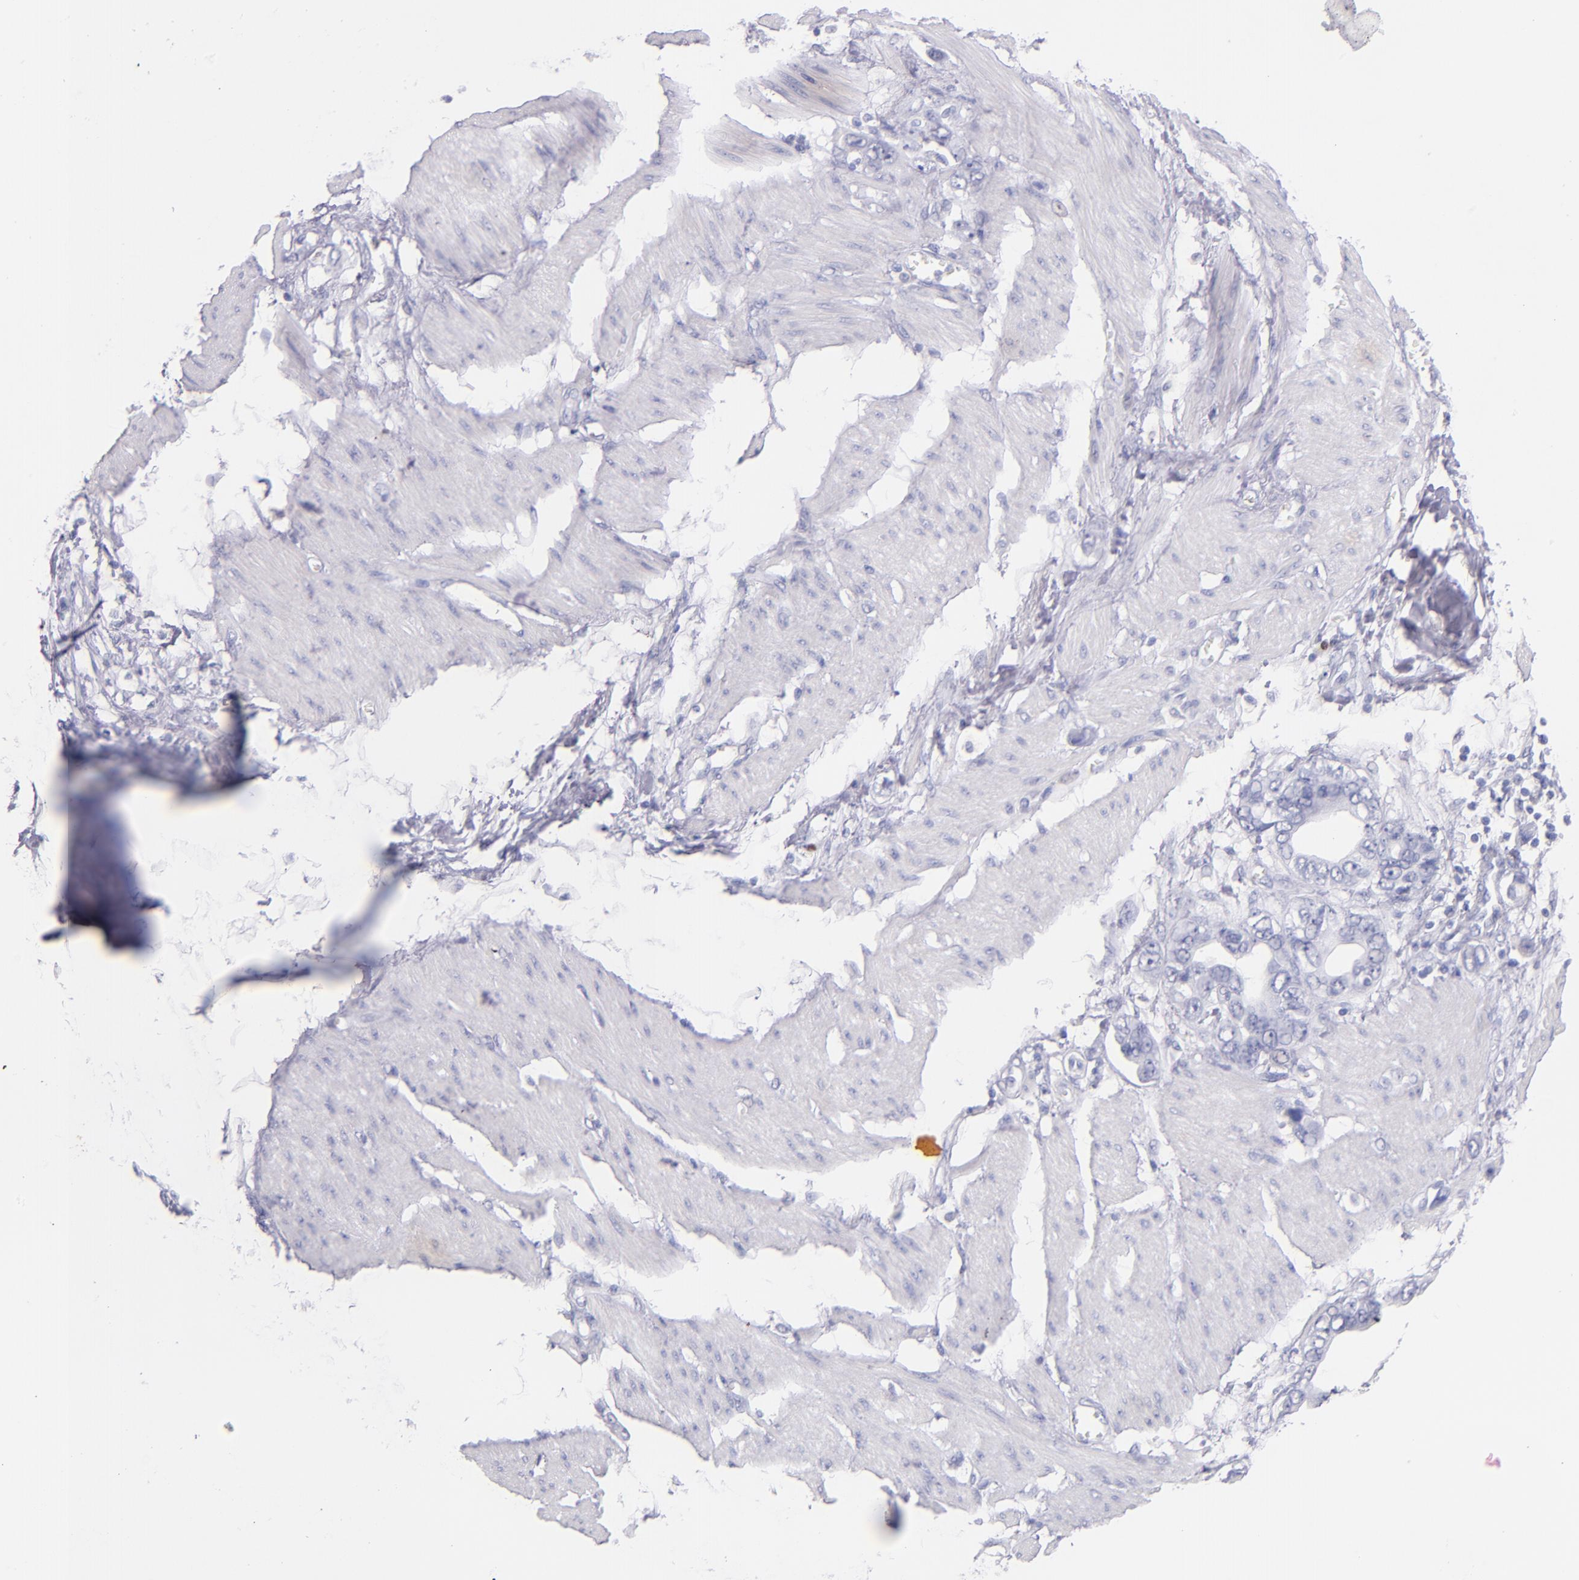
{"staining": {"intensity": "negative", "quantity": "none", "location": "none"}, "tissue": "stomach cancer", "cell_type": "Tumor cells", "image_type": "cancer", "snomed": [{"axis": "morphology", "description": "Adenocarcinoma, NOS"}, {"axis": "topography", "description": "Stomach"}], "caption": "Immunohistochemistry (IHC) micrograph of neoplastic tissue: stomach cancer (adenocarcinoma) stained with DAB displays no significant protein staining in tumor cells.", "gene": "IRF4", "patient": {"sex": "male", "age": 78}}